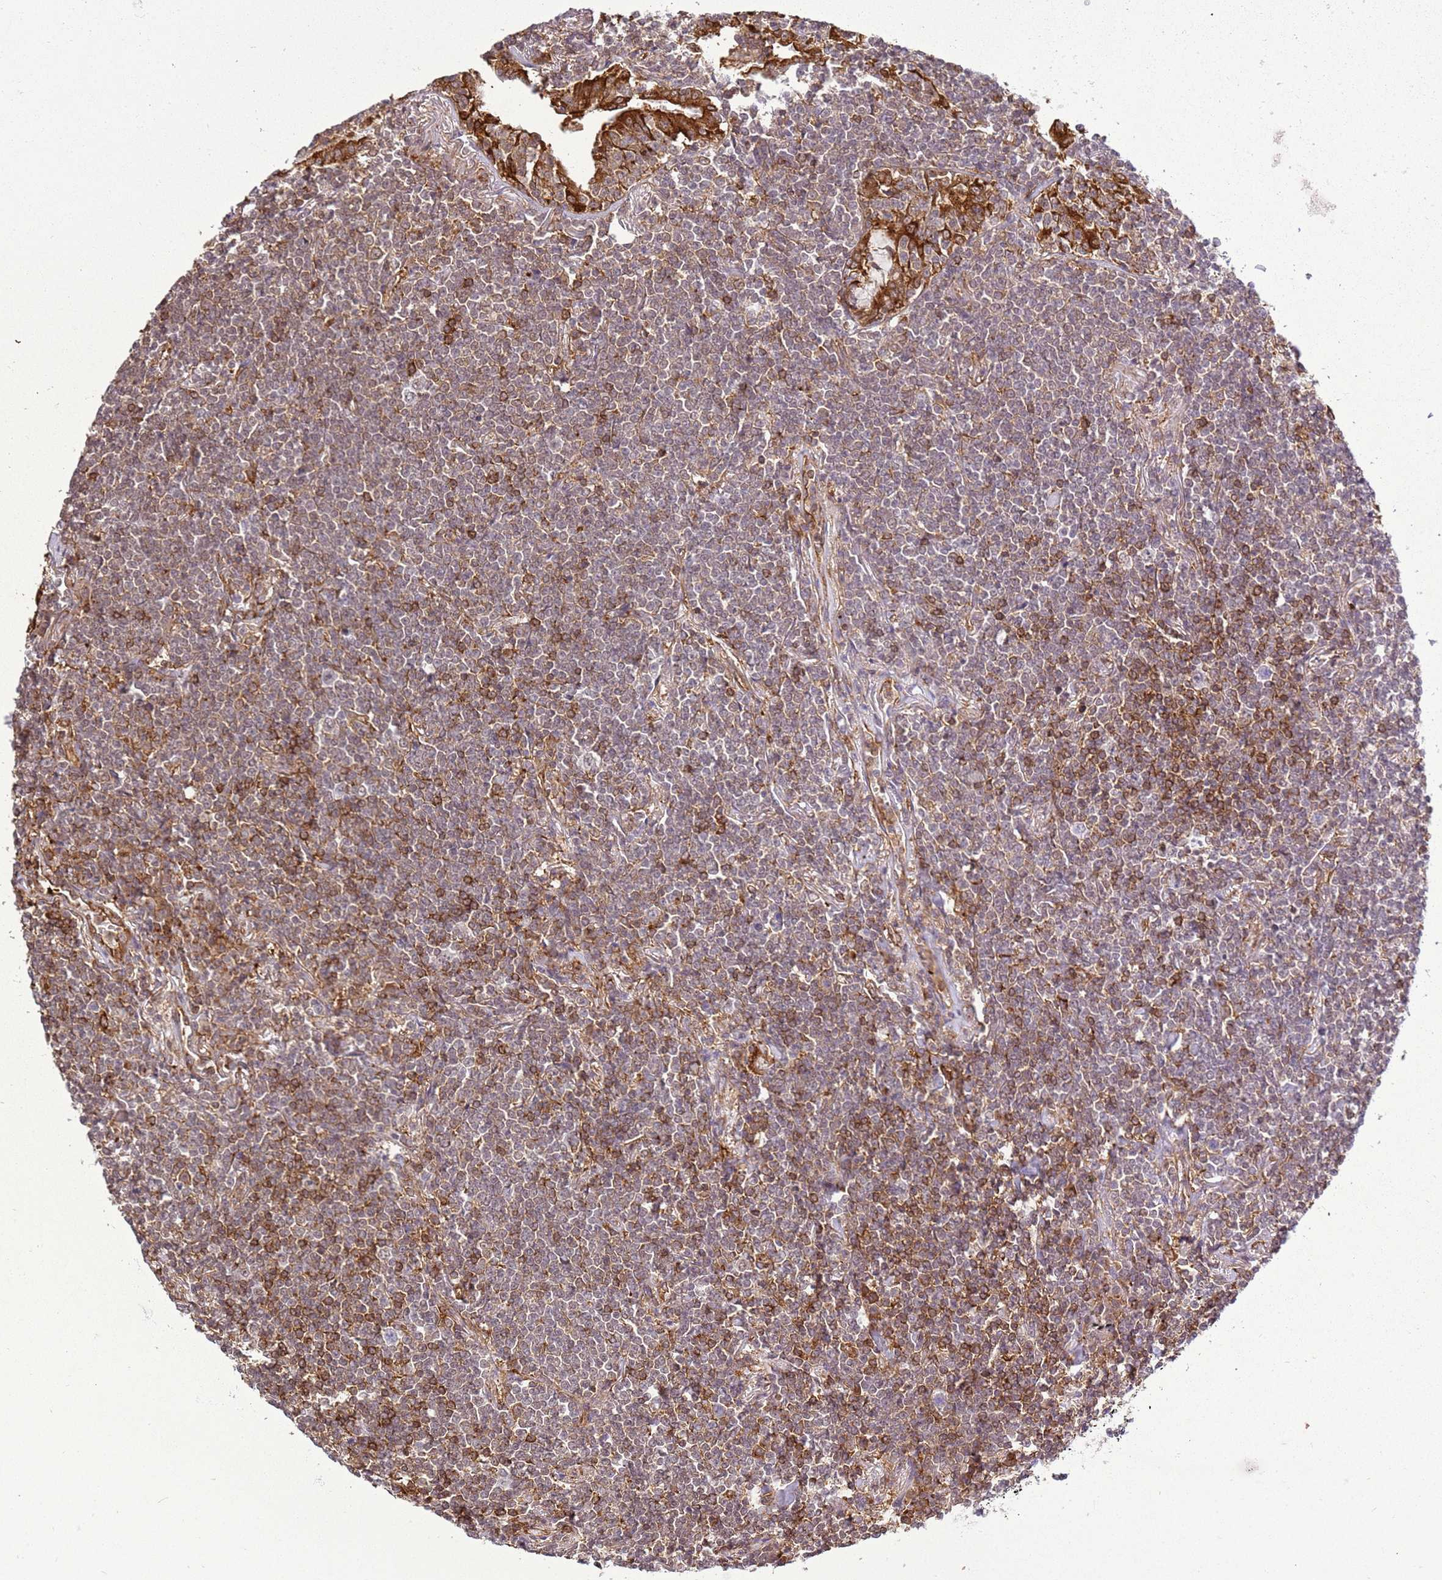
{"staining": {"intensity": "moderate", "quantity": ">75%", "location": "cytoplasmic/membranous"}, "tissue": "lymphoma", "cell_type": "Tumor cells", "image_type": "cancer", "snomed": [{"axis": "morphology", "description": "Malignant lymphoma, non-Hodgkin's type, Low grade"}, {"axis": "topography", "description": "Lung"}], "caption": "Protein staining demonstrates moderate cytoplasmic/membranous staining in approximately >75% of tumor cells in low-grade malignant lymphoma, non-Hodgkin's type.", "gene": "GABRE", "patient": {"sex": "female", "age": 71}}